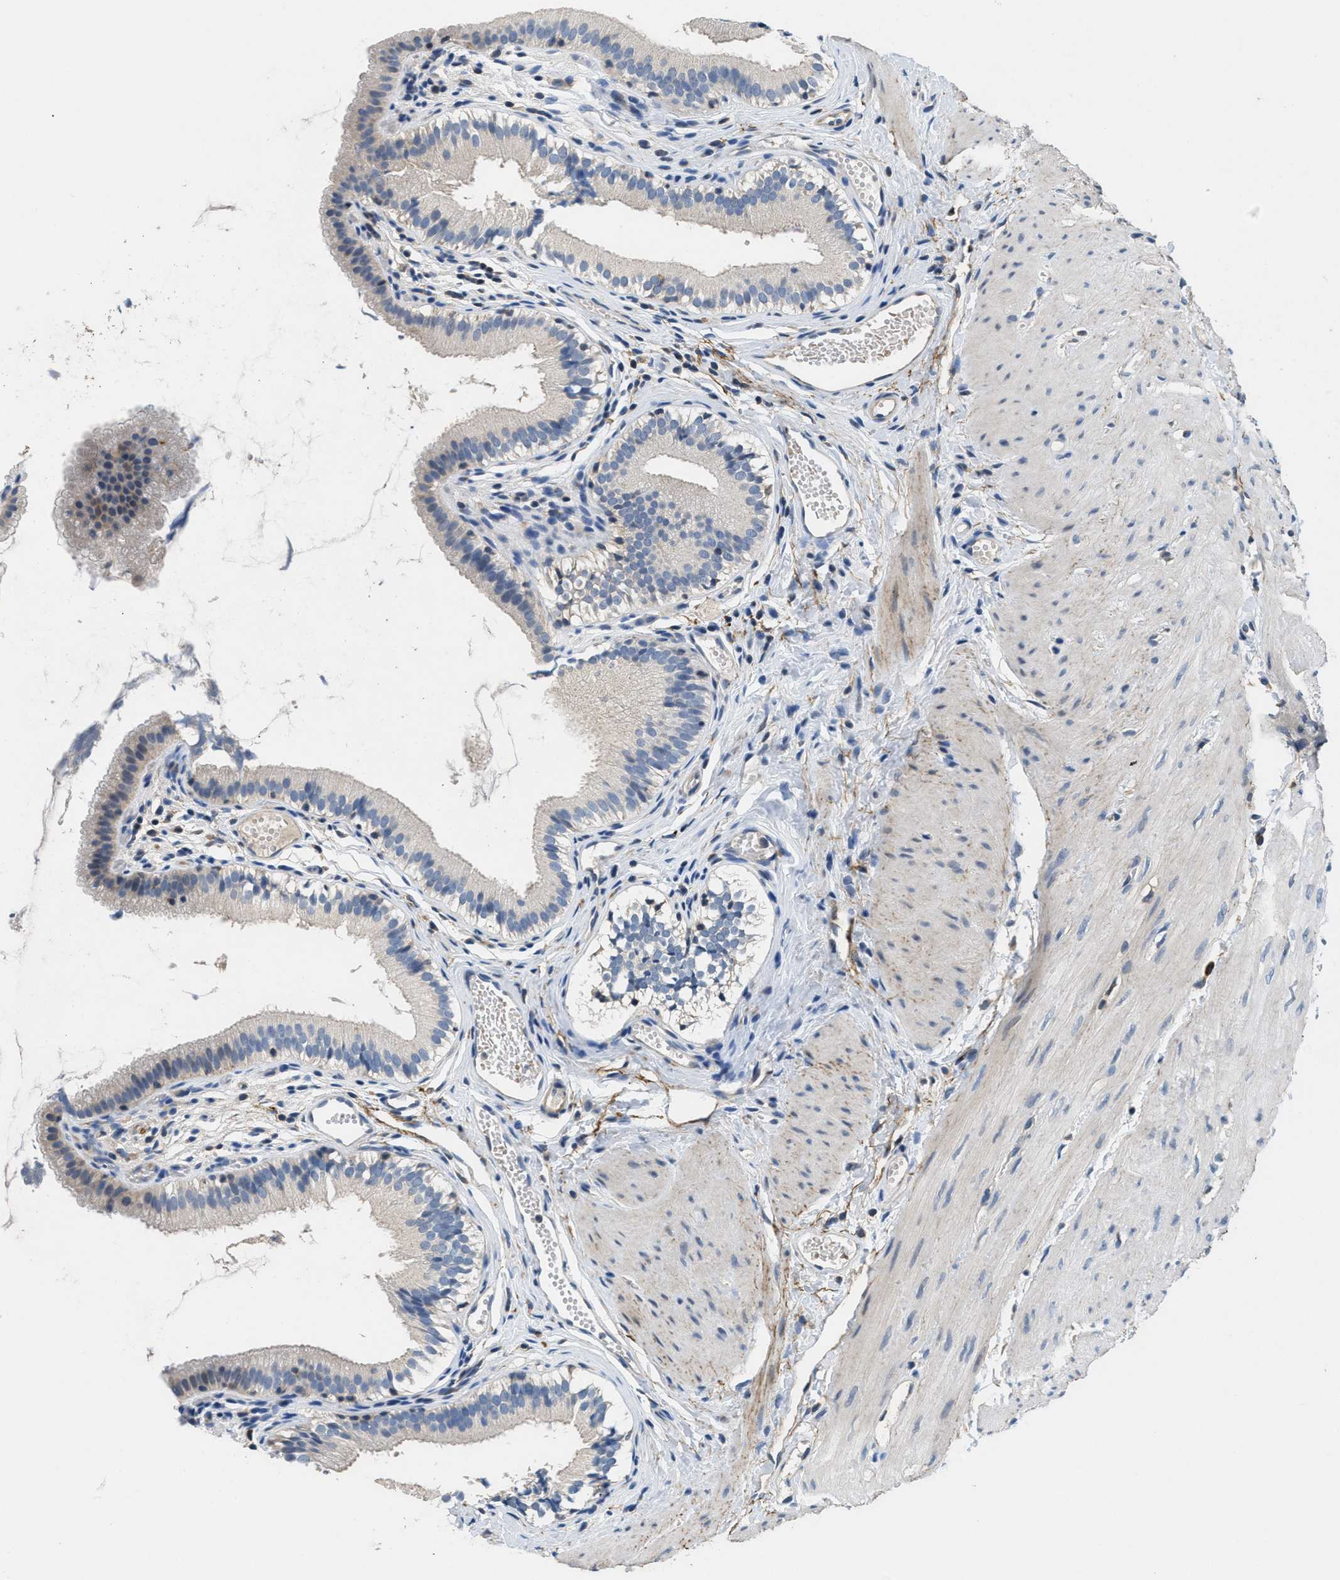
{"staining": {"intensity": "weak", "quantity": "<25%", "location": "cytoplasmic/membranous"}, "tissue": "gallbladder", "cell_type": "Glandular cells", "image_type": "normal", "snomed": [{"axis": "morphology", "description": "Normal tissue, NOS"}, {"axis": "topography", "description": "Gallbladder"}], "caption": "Micrograph shows no significant protein expression in glandular cells of benign gallbladder. (Brightfield microscopy of DAB (3,3'-diaminobenzidine) IHC at high magnification).", "gene": "DGKE", "patient": {"sex": "female", "age": 26}}